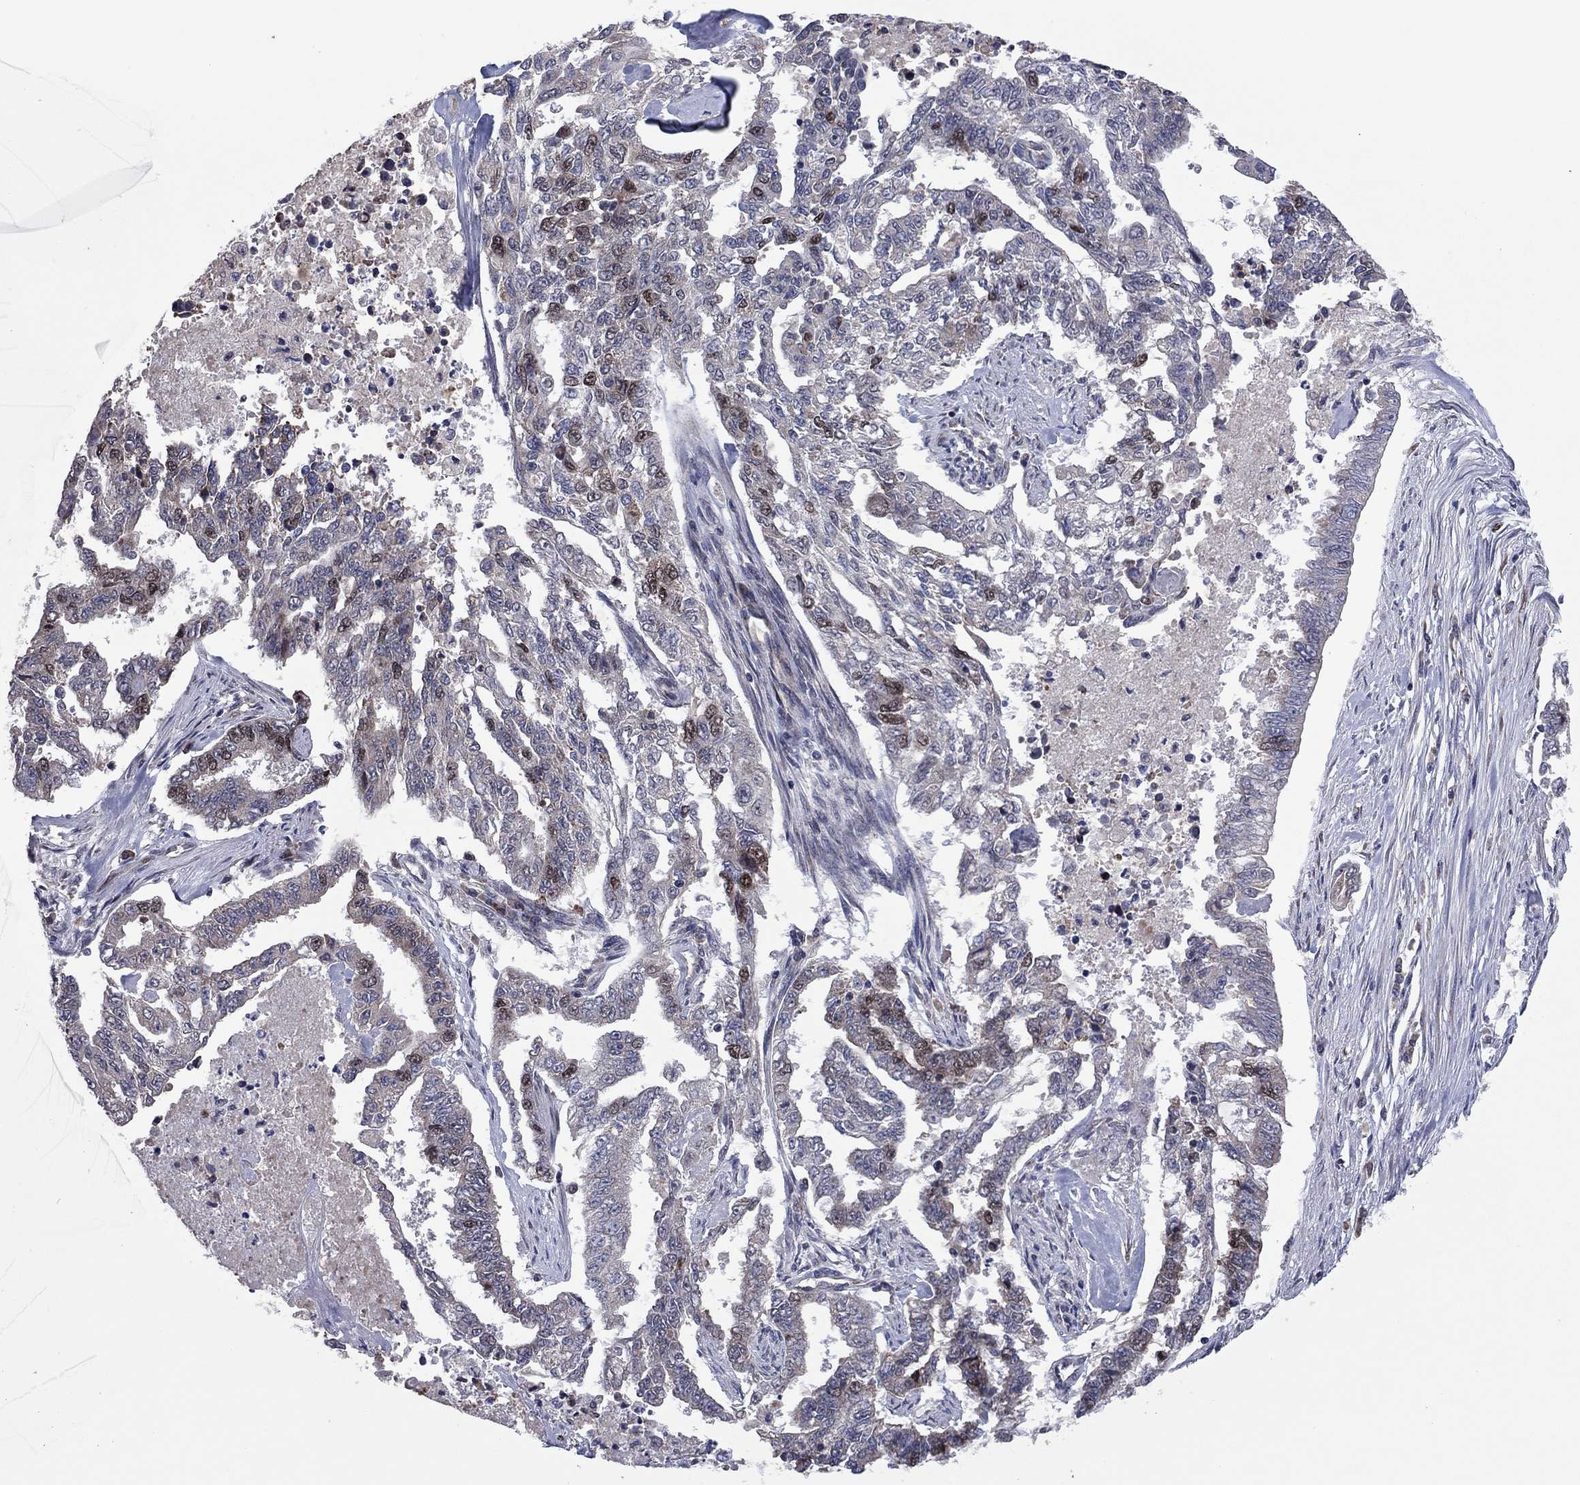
{"staining": {"intensity": "moderate", "quantity": "<25%", "location": "nuclear"}, "tissue": "endometrial cancer", "cell_type": "Tumor cells", "image_type": "cancer", "snomed": [{"axis": "morphology", "description": "Adenocarcinoma, NOS"}, {"axis": "topography", "description": "Uterus"}], "caption": "Endometrial cancer was stained to show a protein in brown. There is low levels of moderate nuclear expression in about <25% of tumor cells. Using DAB (3,3'-diaminobenzidine) (brown) and hematoxylin (blue) stains, captured at high magnification using brightfield microscopy.", "gene": "CDCA5", "patient": {"sex": "female", "age": 59}}